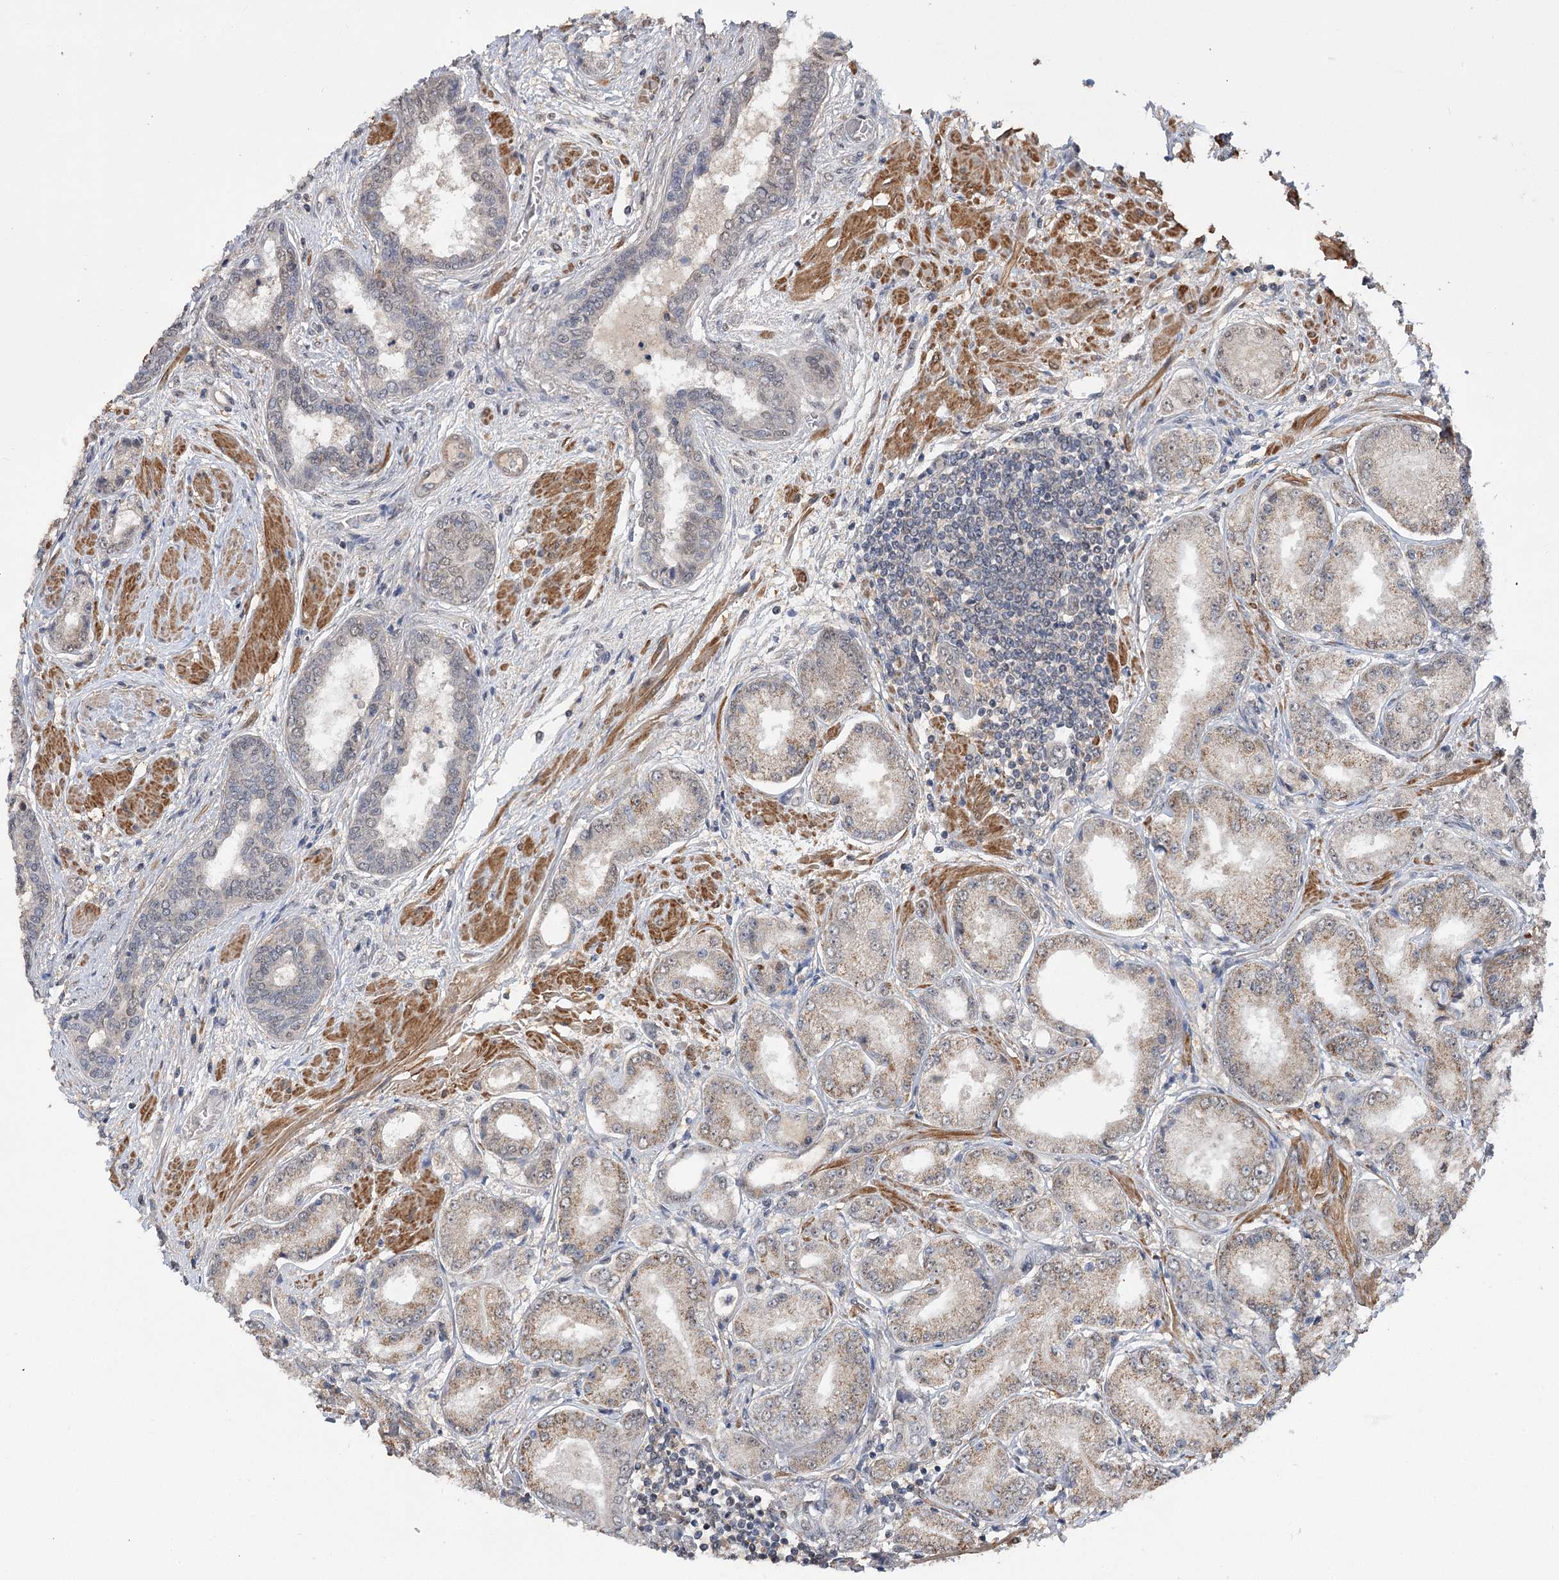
{"staining": {"intensity": "weak", "quantity": "25%-75%", "location": "cytoplasmic/membranous,nuclear"}, "tissue": "prostate cancer", "cell_type": "Tumor cells", "image_type": "cancer", "snomed": [{"axis": "morphology", "description": "Adenocarcinoma, High grade"}, {"axis": "topography", "description": "Prostate"}], "caption": "Immunohistochemistry (IHC) staining of prostate adenocarcinoma (high-grade), which reveals low levels of weak cytoplasmic/membranous and nuclear positivity in about 25%-75% of tumor cells indicating weak cytoplasmic/membranous and nuclear protein expression. The staining was performed using DAB (brown) for protein detection and nuclei were counterstained in hematoxylin (blue).", "gene": "TENM2", "patient": {"sex": "male", "age": 59}}